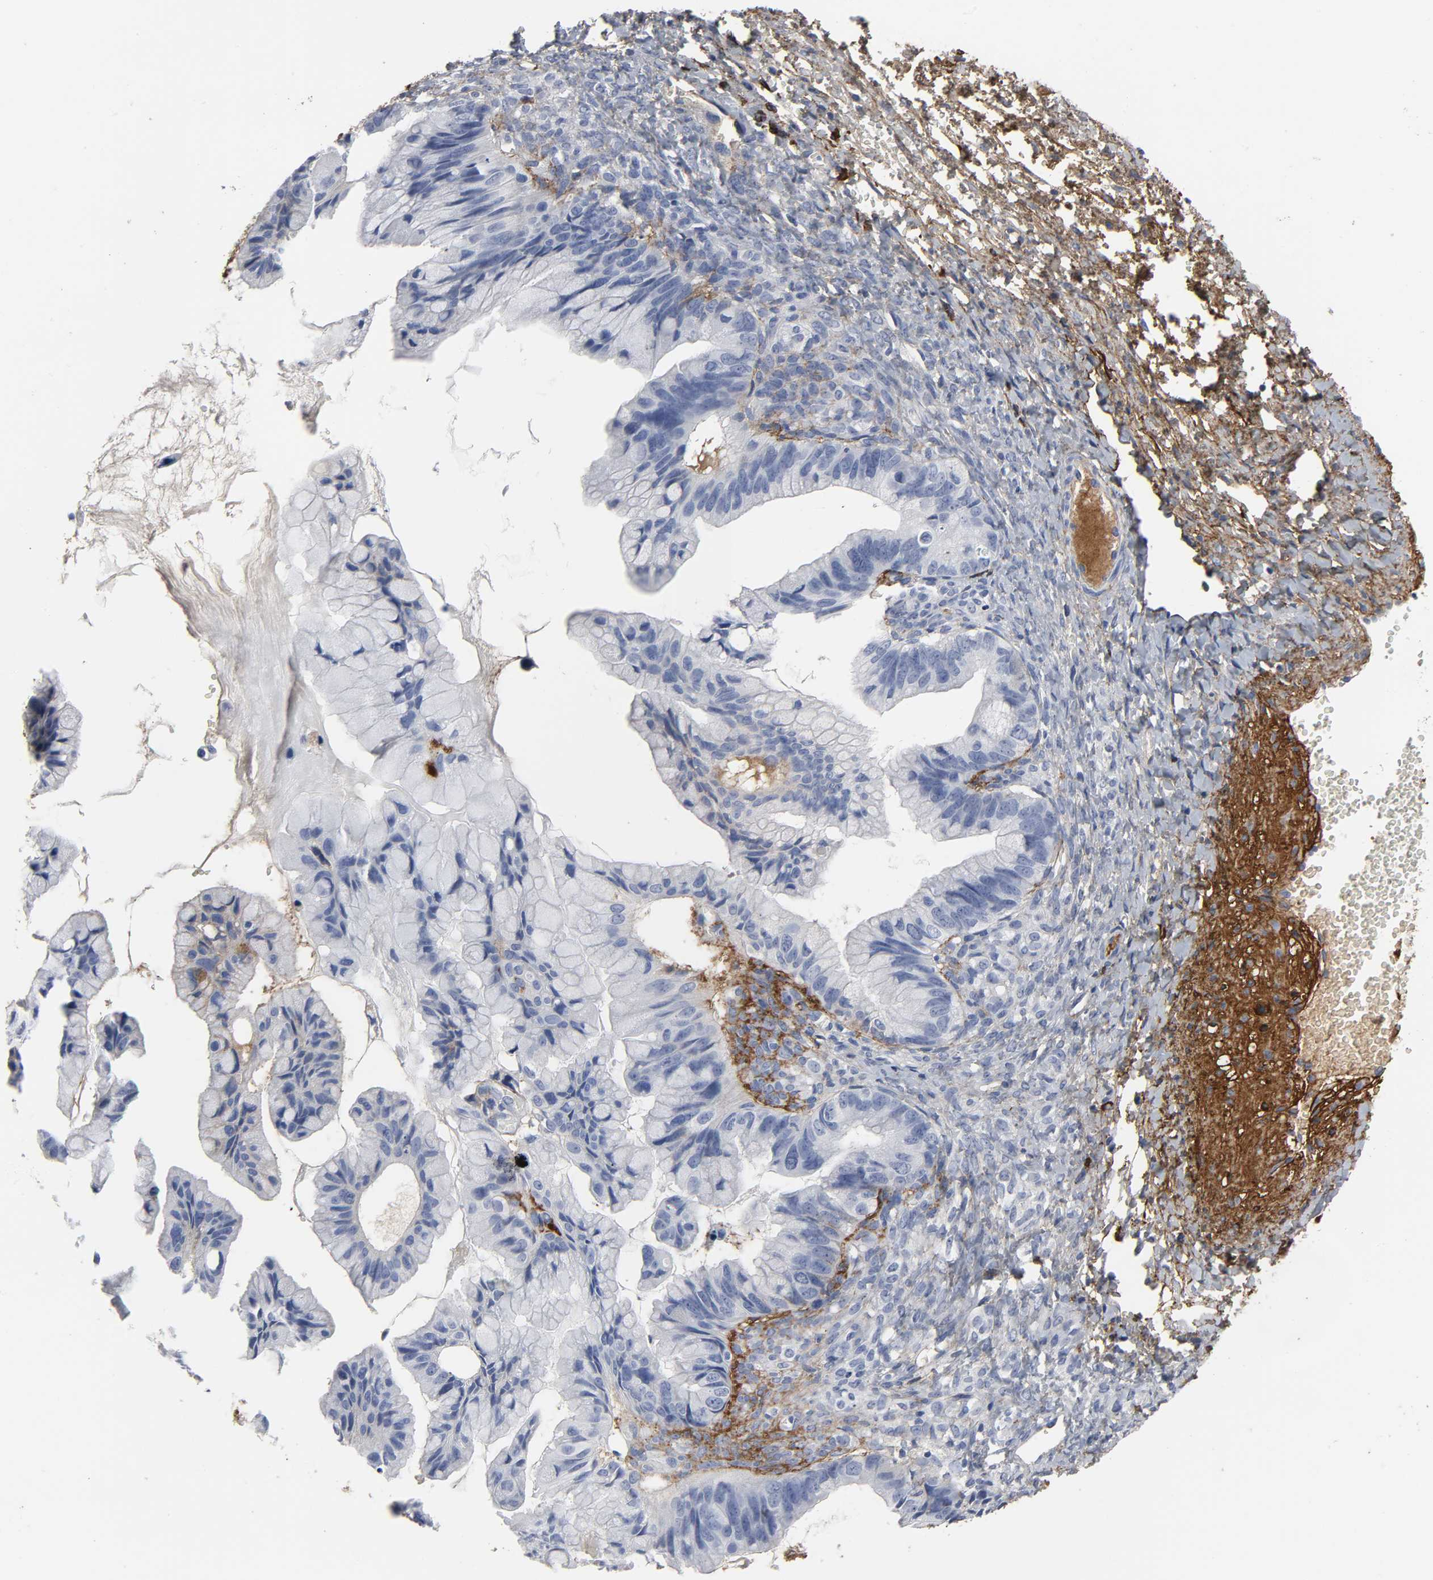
{"staining": {"intensity": "negative", "quantity": "none", "location": "none"}, "tissue": "ovarian cancer", "cell_type": "Tumor cells", "image_type": "cancer", "snomed": [{"axis": "morphology", "description": "Cystadenocarcinoma, mucinous, NOS"}, {"axis": "topography", "description": "Ovary"}], "caption": "Tumor cells show no significant protein expression in ovarian cancer.", "gene": "FBLN1", "patient": {"sex": "female", "age": 36}}